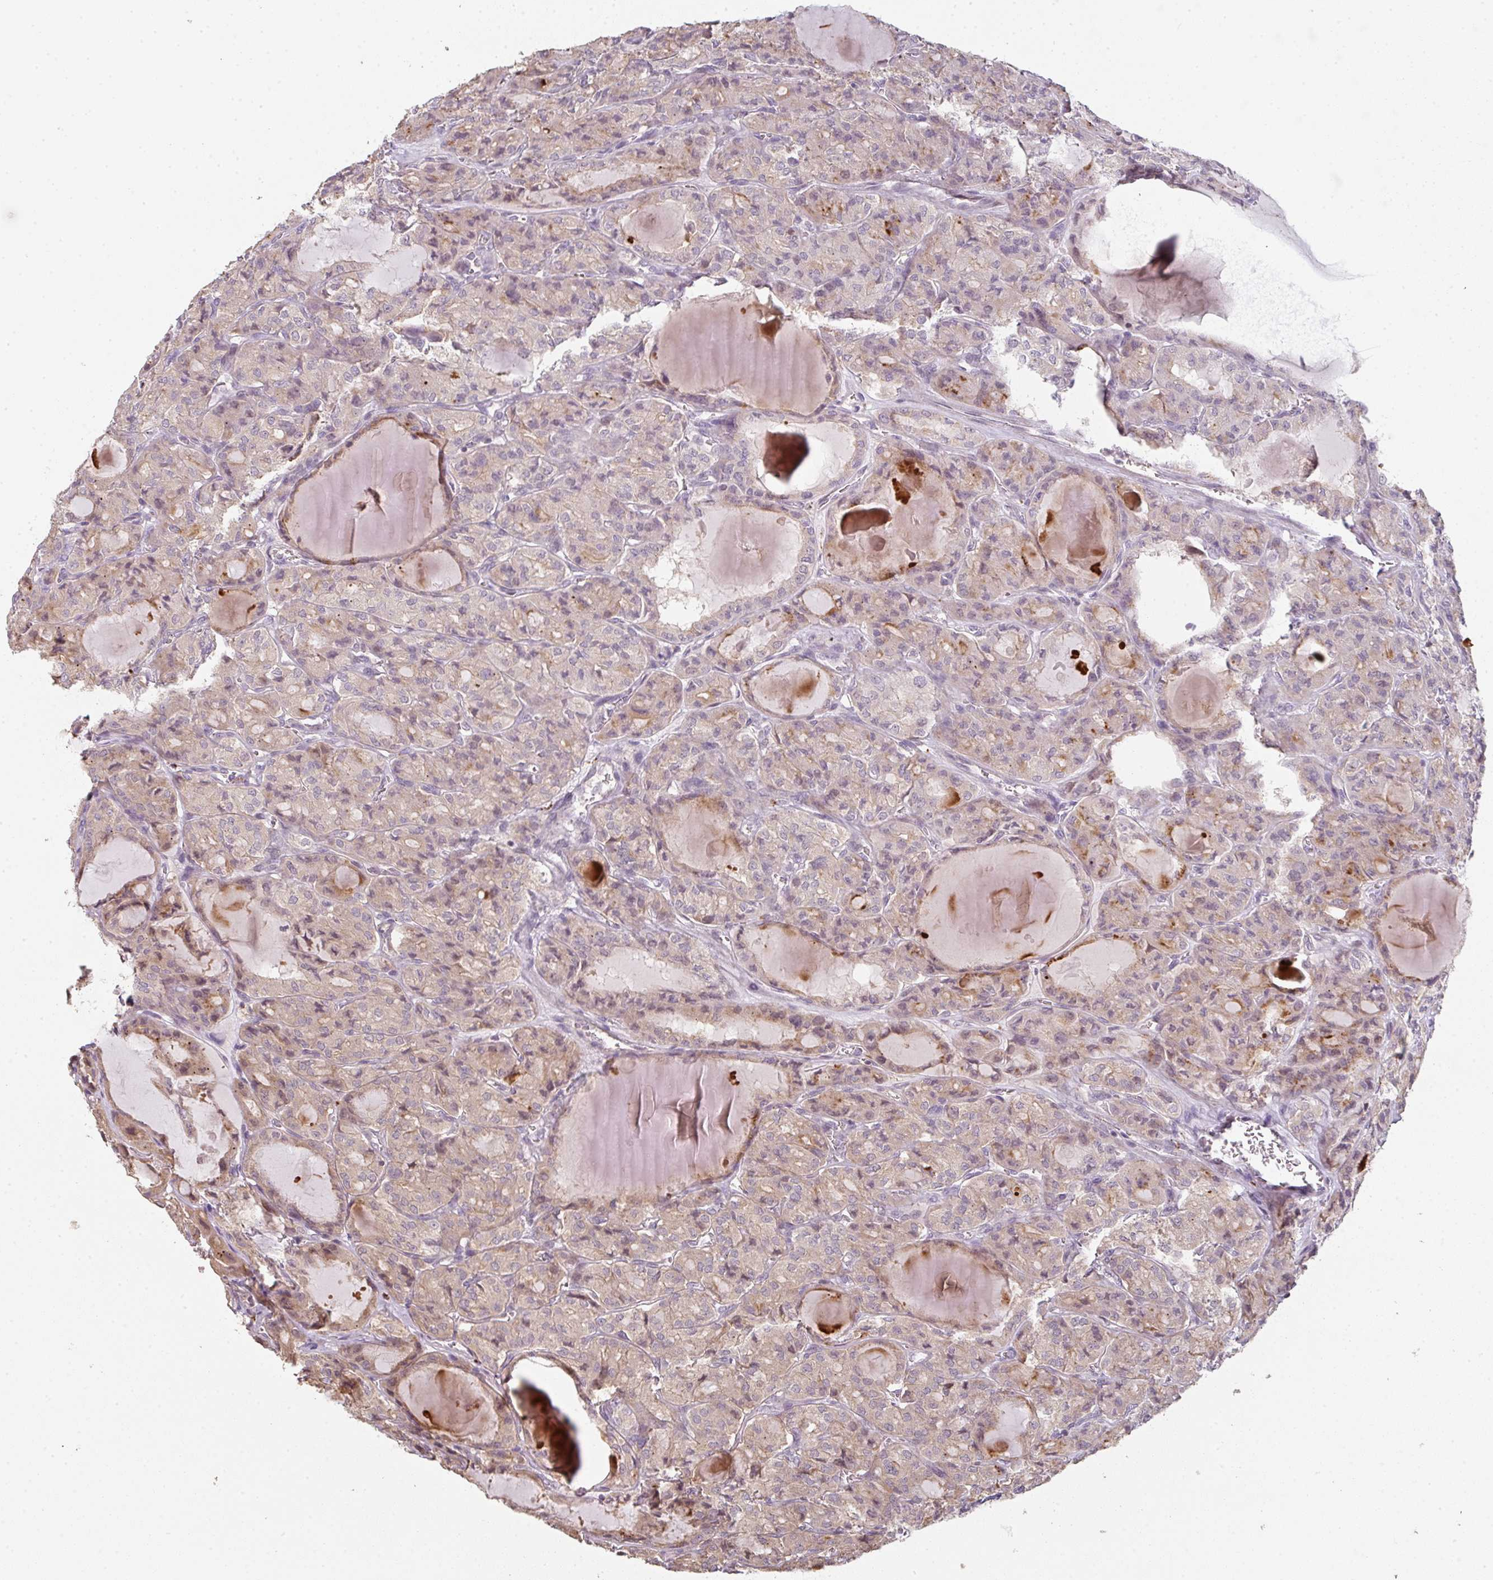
{"staining": {"intensity": "weak", "quantity": "<25%", "location": "cytoplasmic/membranous"}, "tissue": "thyroid cancer", "cell_type": "Tumor cells", "image_type": "cancer", "snomed": [{"axis": "morphology", "description": "Papillary adenocarcinoma, NOS"}, {"axis": "topography", "description": "Thyroid gland"}], "caption": "Immunohistochemistry (IHC) of human thyroid papillary adenocarcinoma shows no staining in tumor cells.", "gene": "TMEM237", "patient": {"sex": "male", "age": 87}}